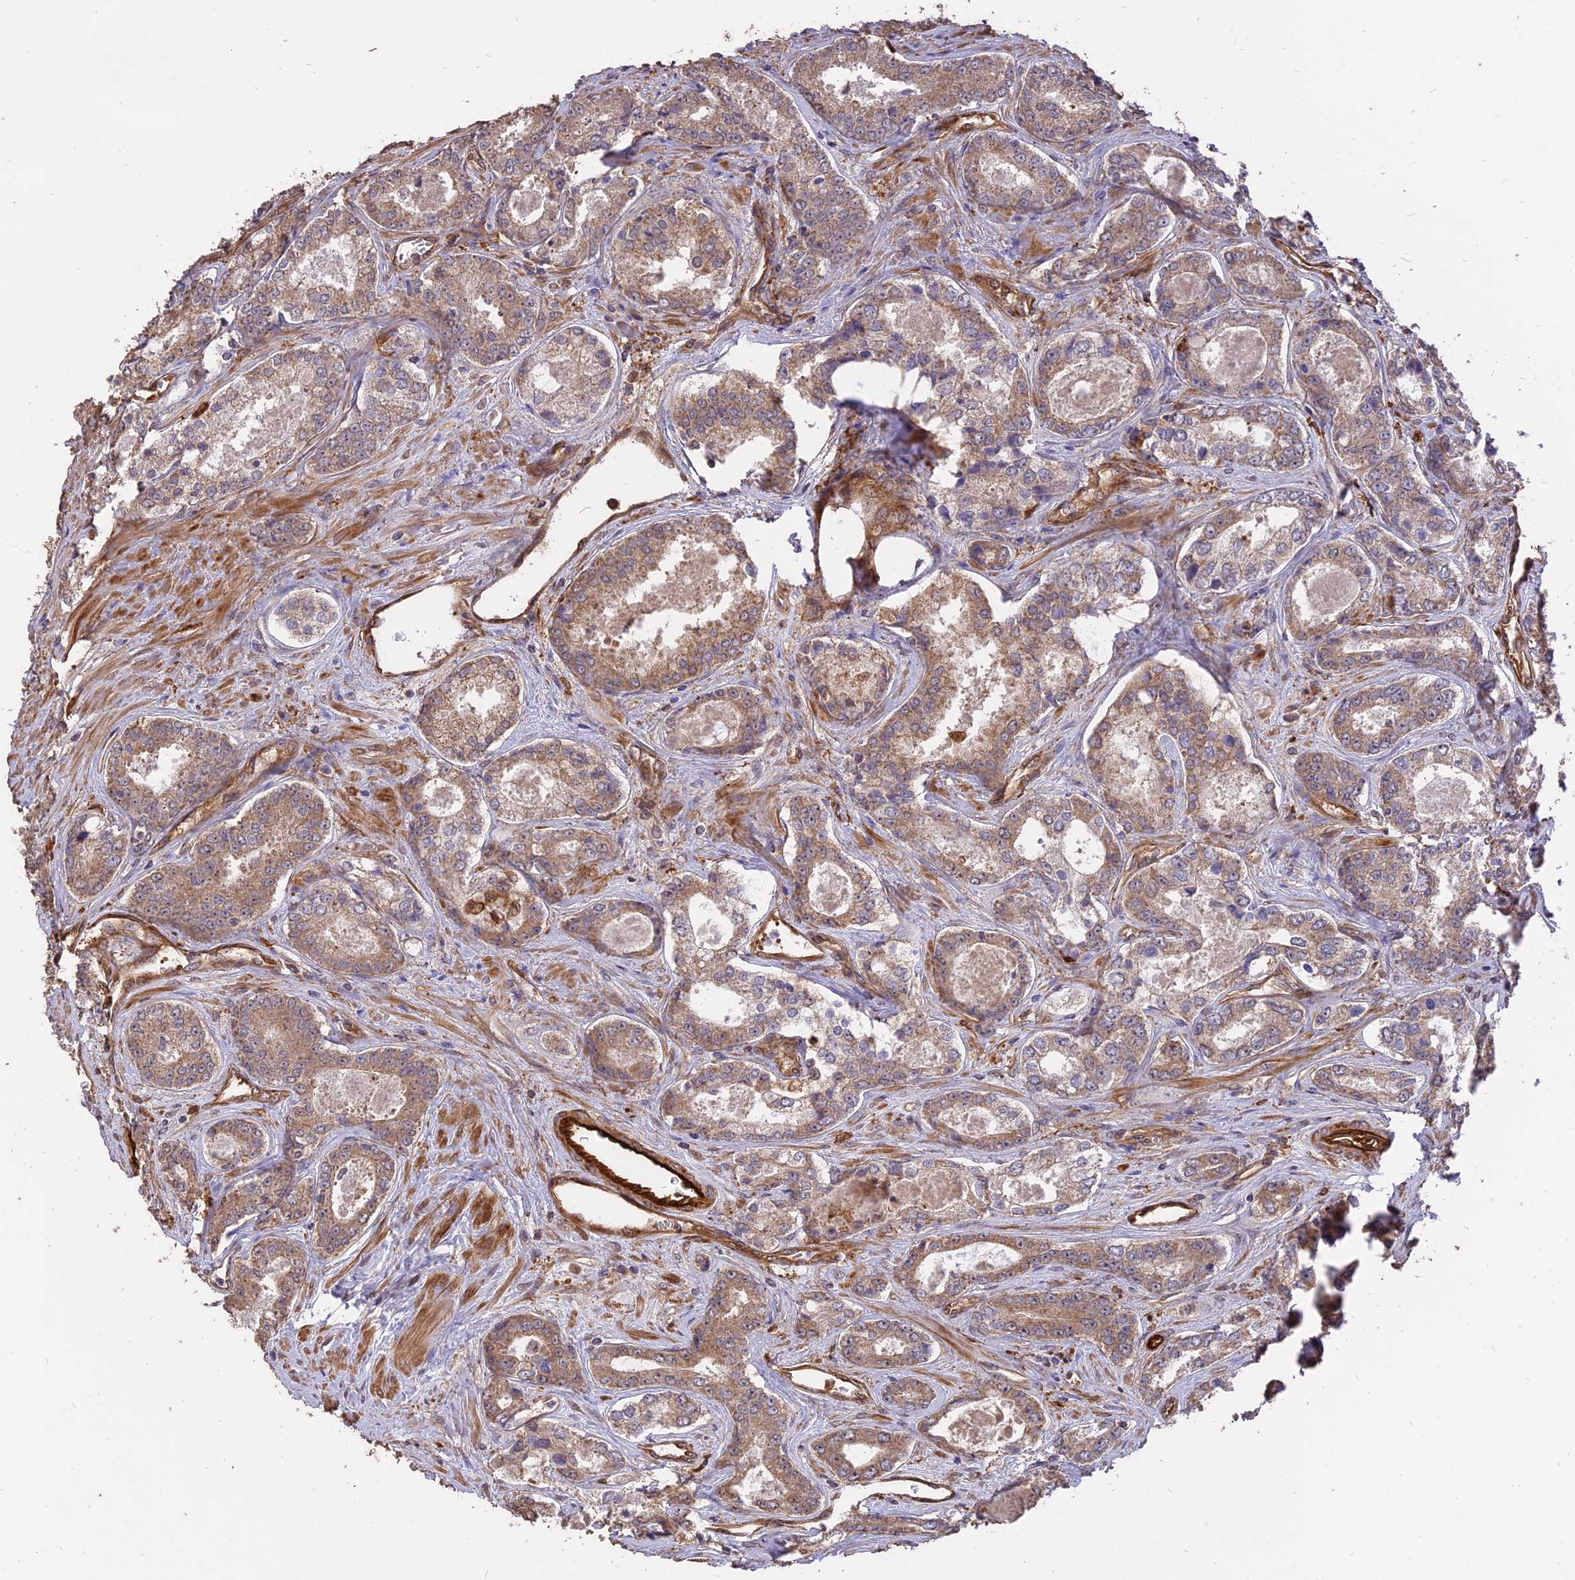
{"staining": {"intensity": "moderate", "quantity": ">75%", "location": "cytoplasmic/membranous"}, "tissue": "prostate cancer", "cell_type": "Tumor cells", "image_type": "cancer", "snomed": [{"axis": "morphology", "description": "Adenocarcinoma, Low grade"}, {"axis": "topography", "description": "Prostate"}], "caption": "Protein expression analysis of adenocarcinoma (low-grade) (prostate) displays moderate cytoplasmic/membranous expression in about >75% of tumor cells.", "gene": "SAC3D1", "patient": {"sex": "male", "age": 68}}